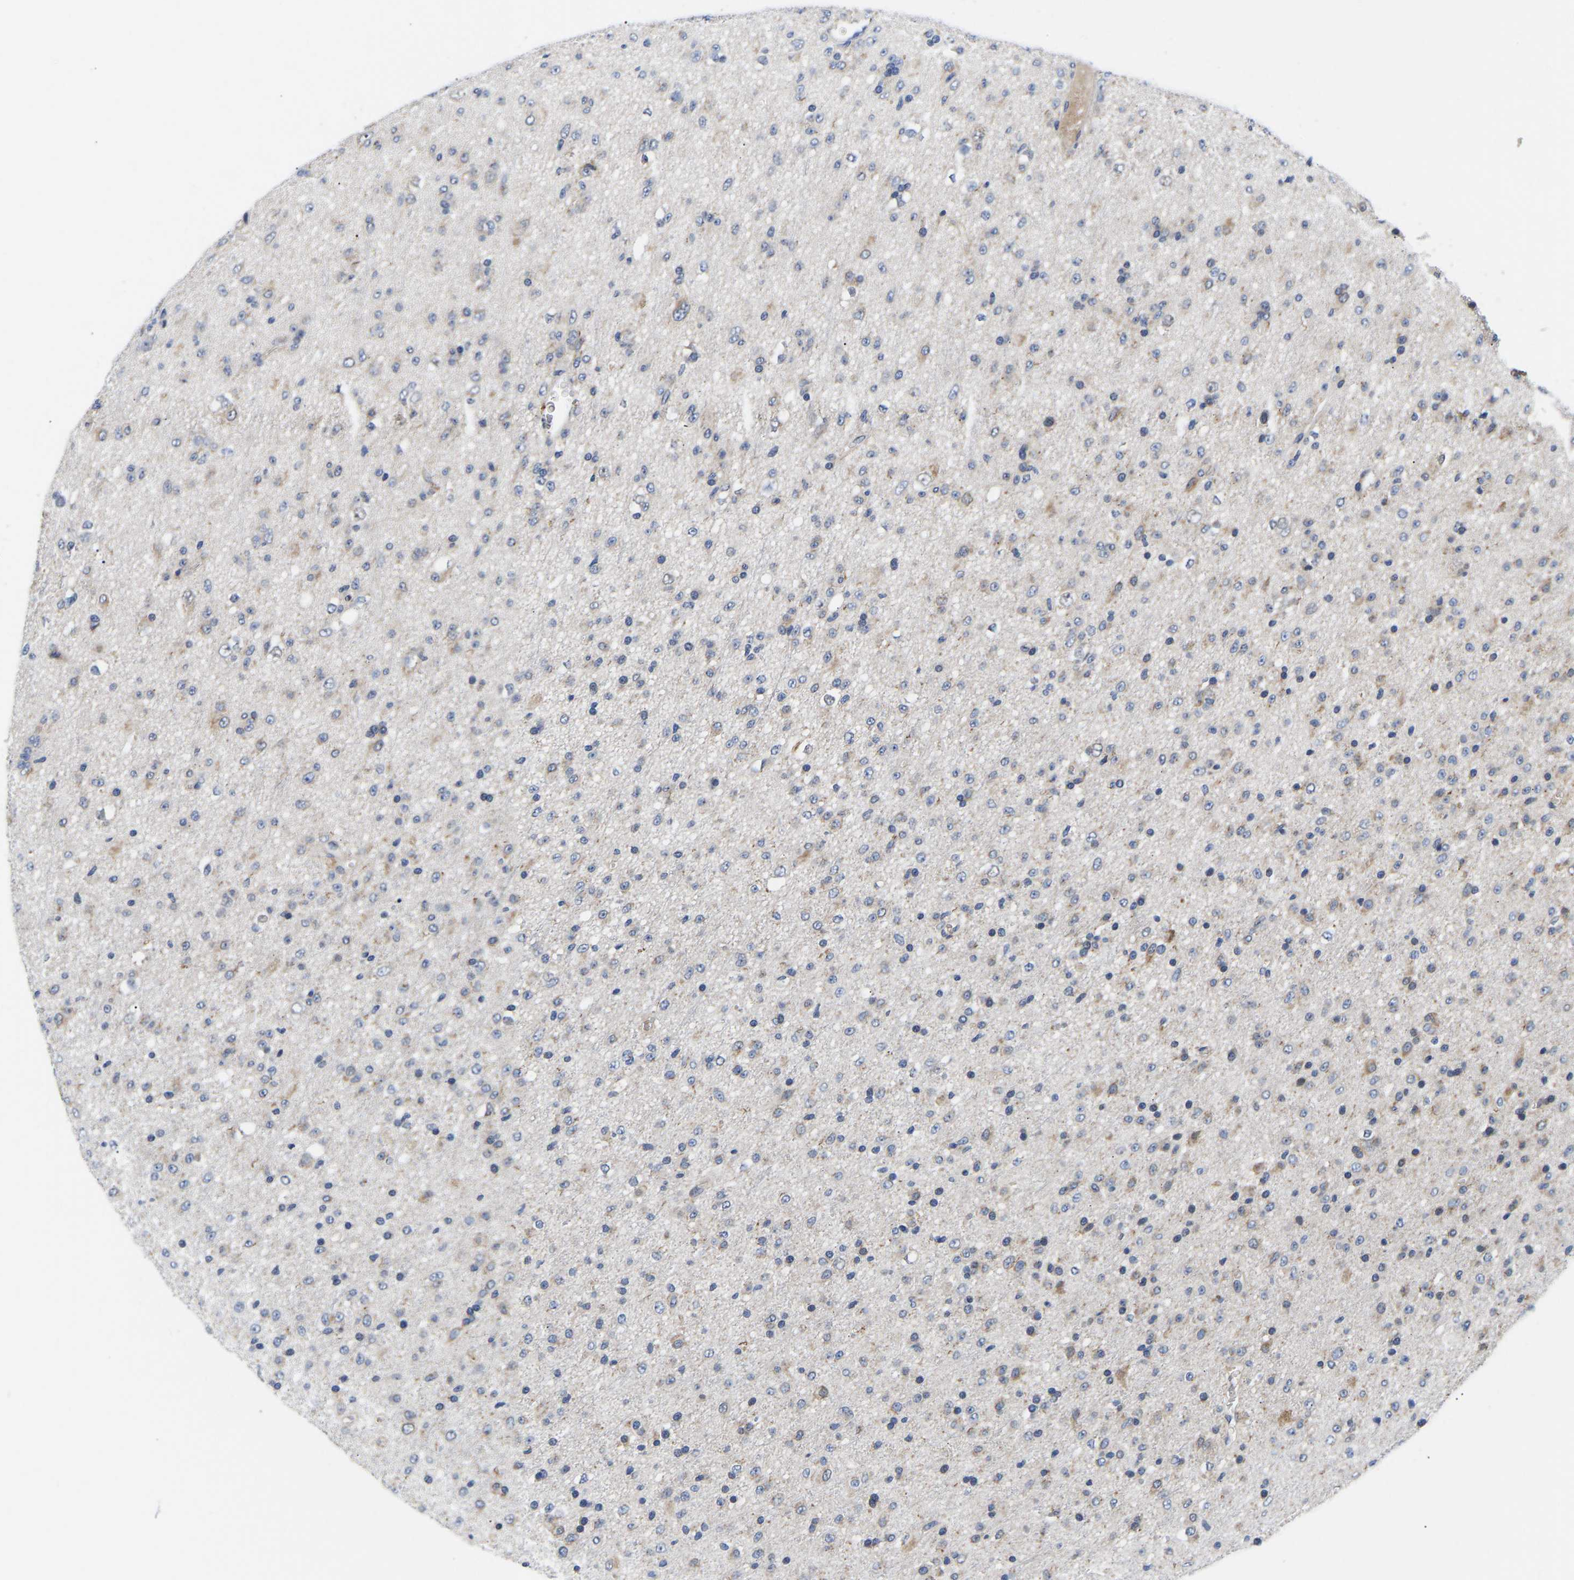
{"staining": {"intensity": "weak", "quantity": "<25%", "location": "cytoplasmic/membranous"}, "tissue": "glioma", "cell_type": "Tumor cells", "image_type": "cancer", "snomed": [{"axis": "morphology", "description": "Glioma, malignant, Low grade"}, {"axis": "topography", "description": "Brain"}], "caption": "A high-resolution photomicrograph shows IHC staining of glioma, which demonstrates no significant positivity in tumor cells.", "gene": "RINT1", "patient": {"sex": "male", "age": 65}}